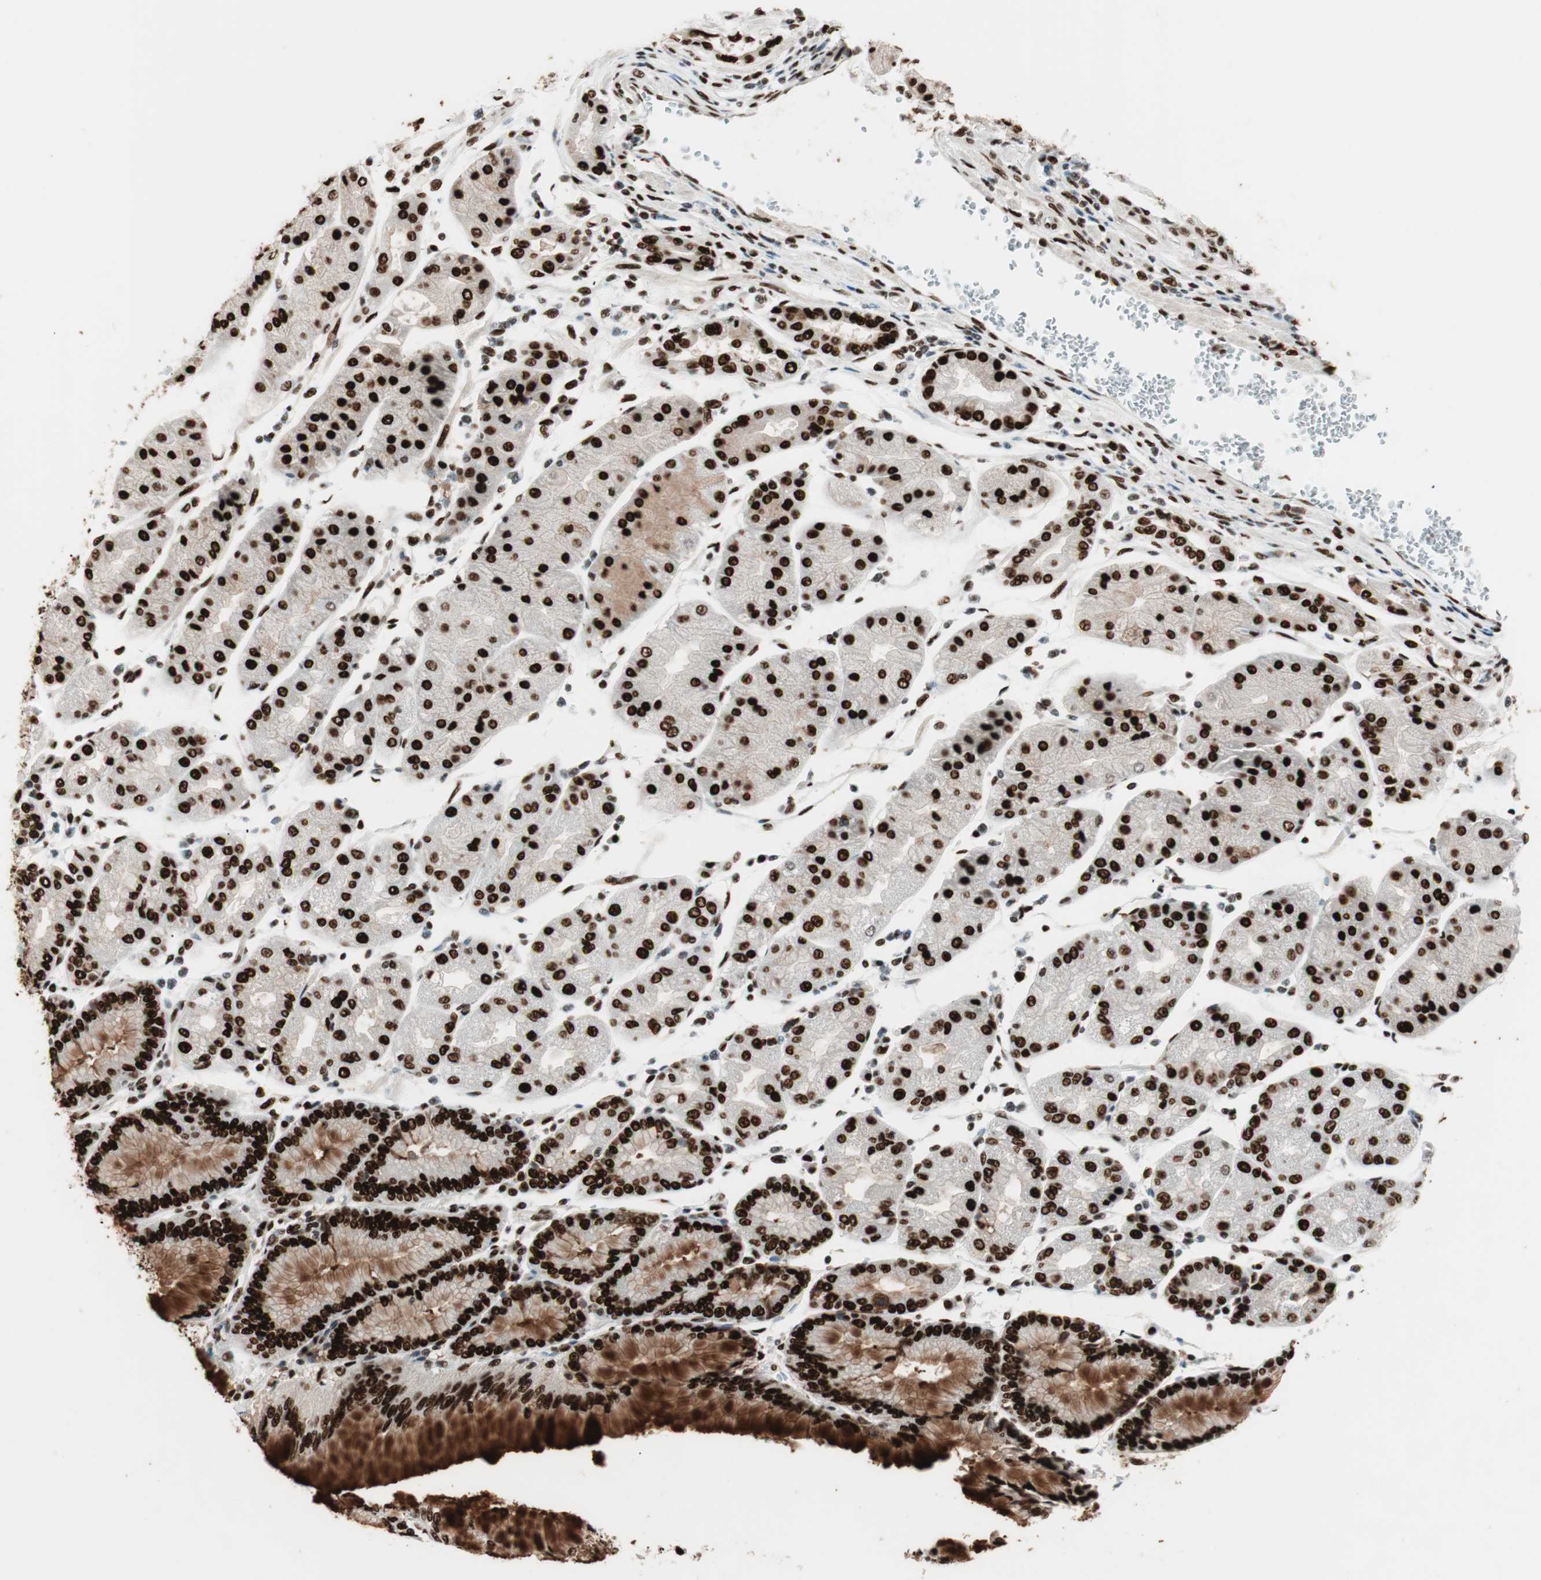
{"staining": {"intensity": "strong", "quantity": ">75%", "location": "nuclear"}, "tissue": "stomach cancer", "cell_type": "Tumor cells", "image_type": "cancer", "snomed": [{"axis": "morphology", "description": "Normal tissue, NOS"}, {"axis": "morphology", "description": "Adenocarcinoma, NOS"}, {"axis": "topography", "description": "Stomach, upper"}, {"axis": "topography", "description": "Stomach"}], "caption": "Protein expression analysis of stomach adenocarcinoma reveals strong nuclear staining in approximately >75% of tumor cells.", "gene": "PSME3", "patient": {"sex": "male", "age": 59}}